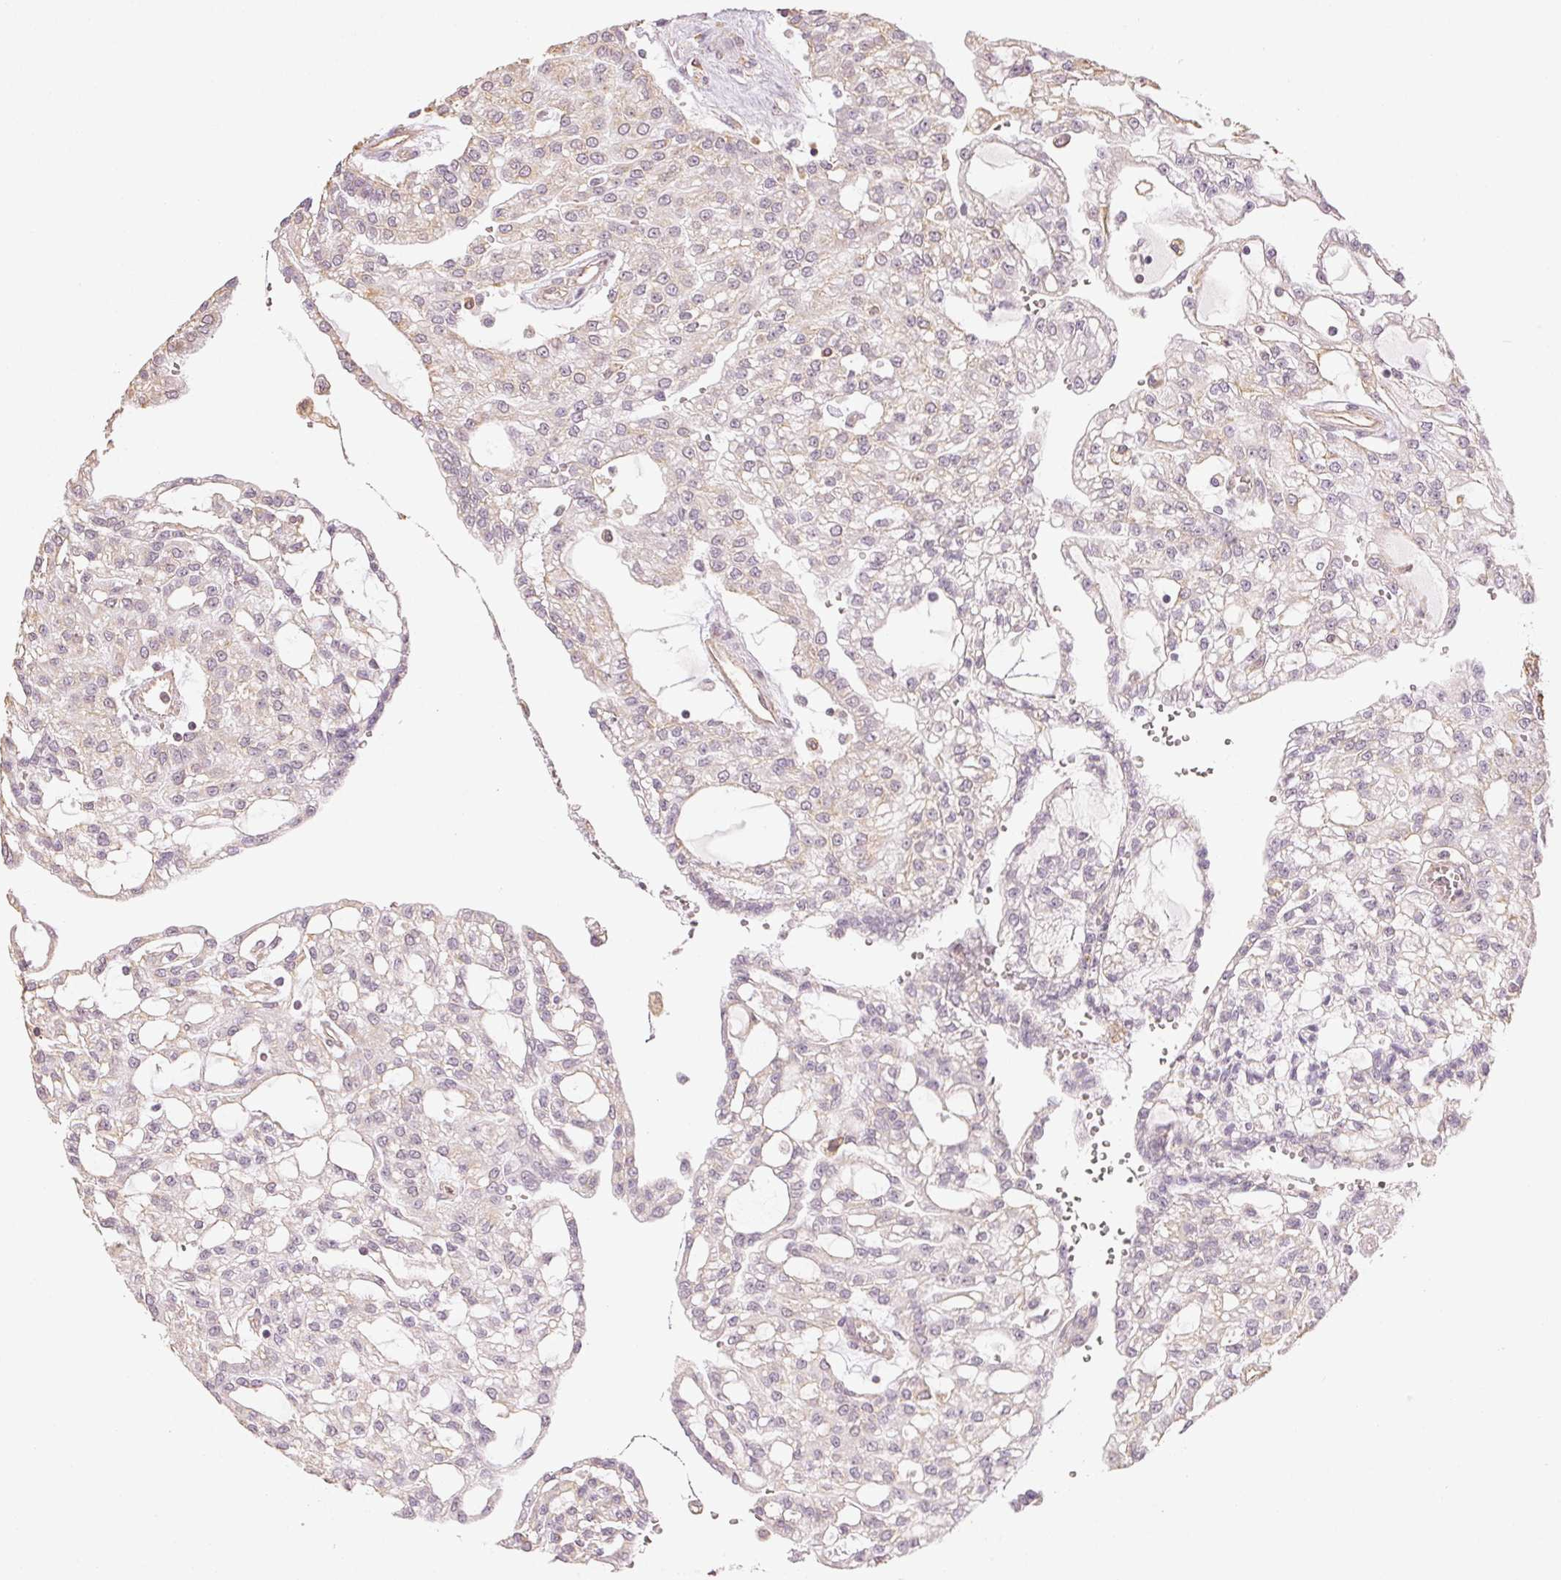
{"staining": {"intensity": "negative", "quantity": "none", "location": "none"}, "tissue": "renal cancer", "cell_type": "Tumor cells", "image_type": "cancer", "snomed": [{"axis": "morphology", "description": "Adenocarcinoma, NOS"}, {"axis": "topography", "description": "Kidney"}], "caption": "Tumor cells show no significant staining in renal cancer (adenocarcinoma). The staining was performed using DAB to visualize the protein expression in brown, while the nuclei were stained in blue with hematoxylin (Magnification: 20x).", "gene": "COL7A1", "patient": {"sex": "male", "age": 63}}